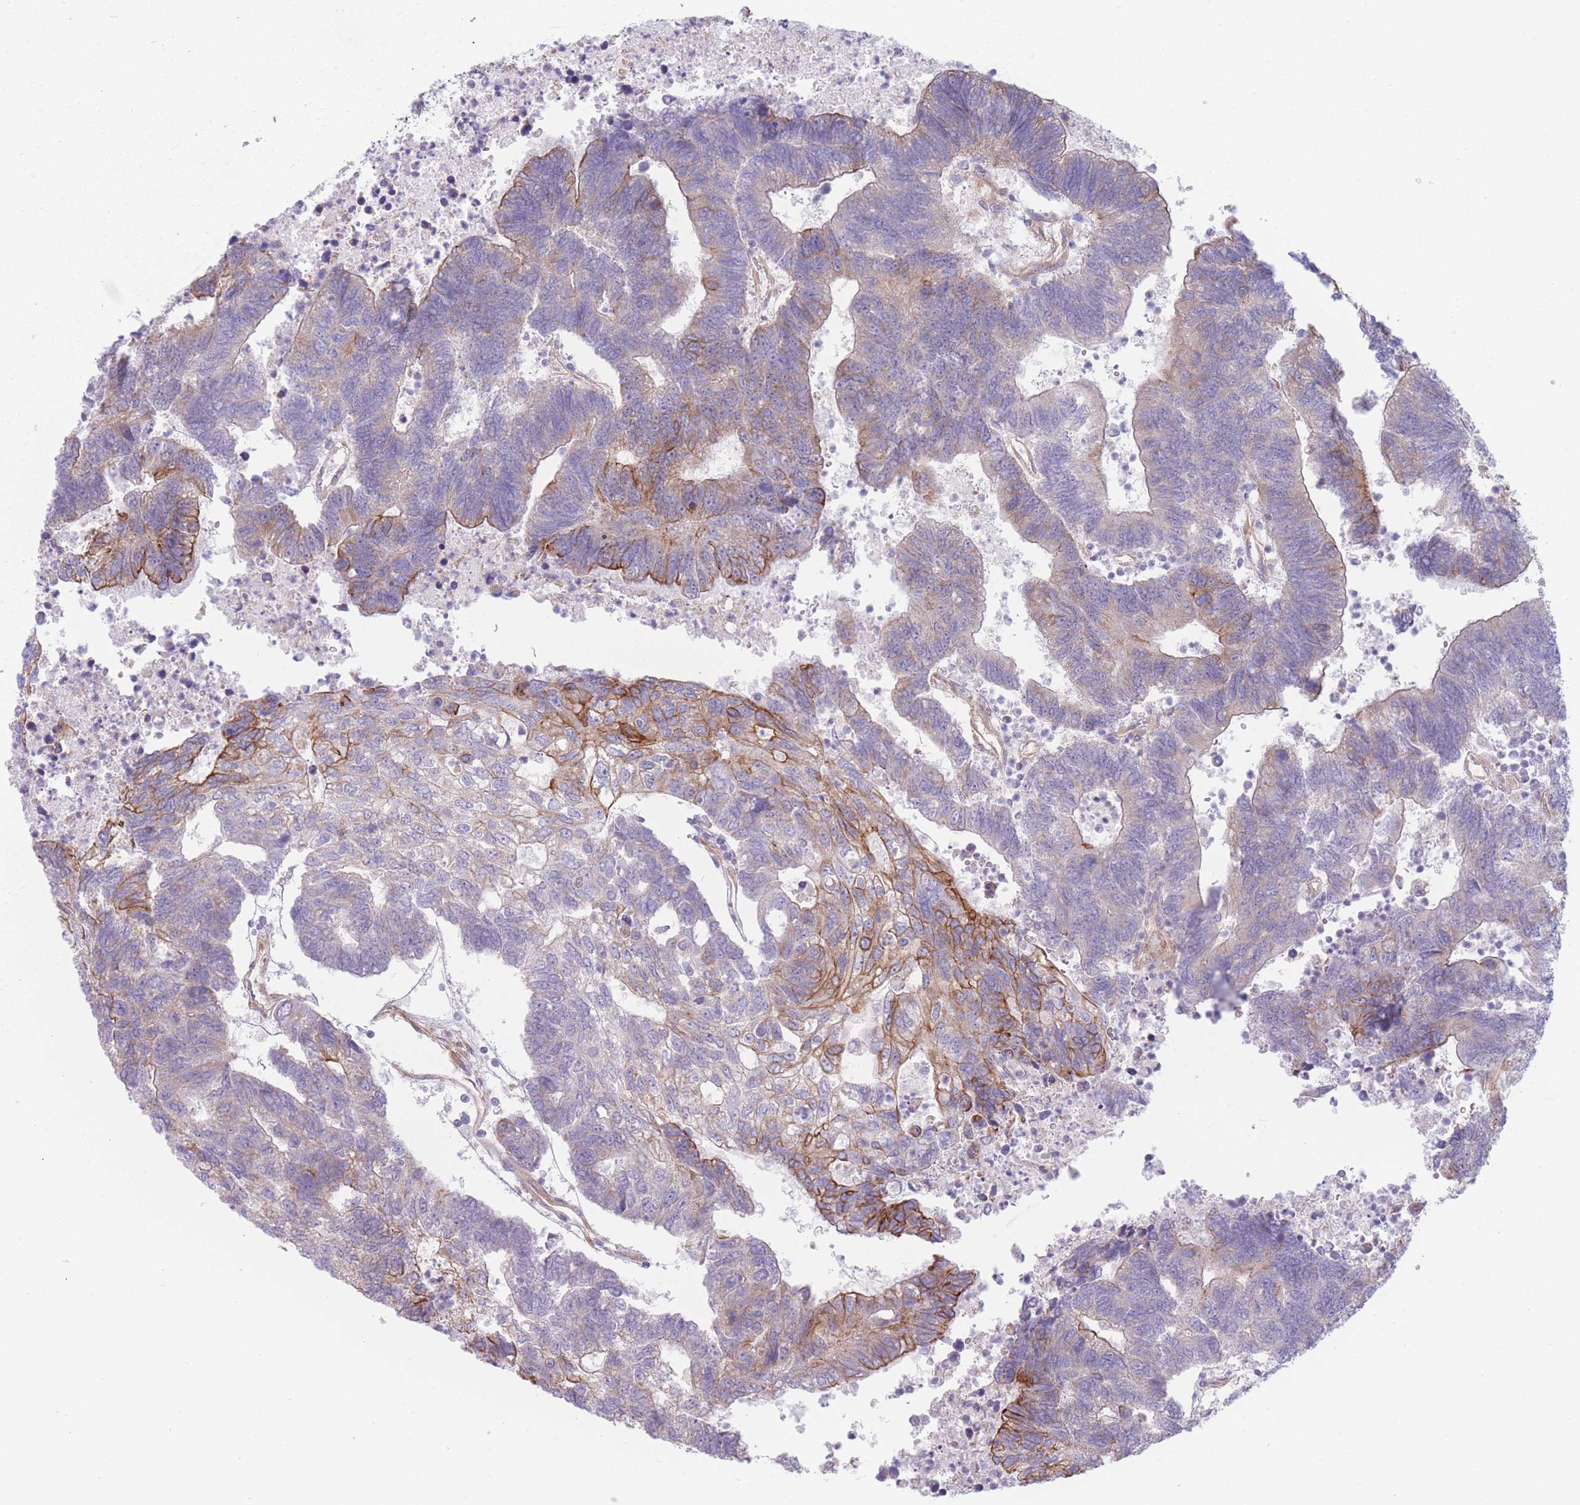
{"staining": {"intensity": "strong", "quantity": "25%-75%", "location": "cytoplasmic/membranous"}, "tissue": "colorectal cancer", "cell_type": "Tumor cells", "image_type": "cancer", "snomed": [{"axis": "morphology", "description": "Adenocarcinoma, NOS"}, {"axis": "topography", "description": "Colon"}], "caption": "Strong cytoplasmic/membranous positivity is identified in about 25%-75% of tumor cells in colorectal adenocarcinoma. (brown staining indicates protein expression, while blue staining denotes nuclei).", "gene": "SERPINB3", "patient": {"sex": "female", "age": 48}}